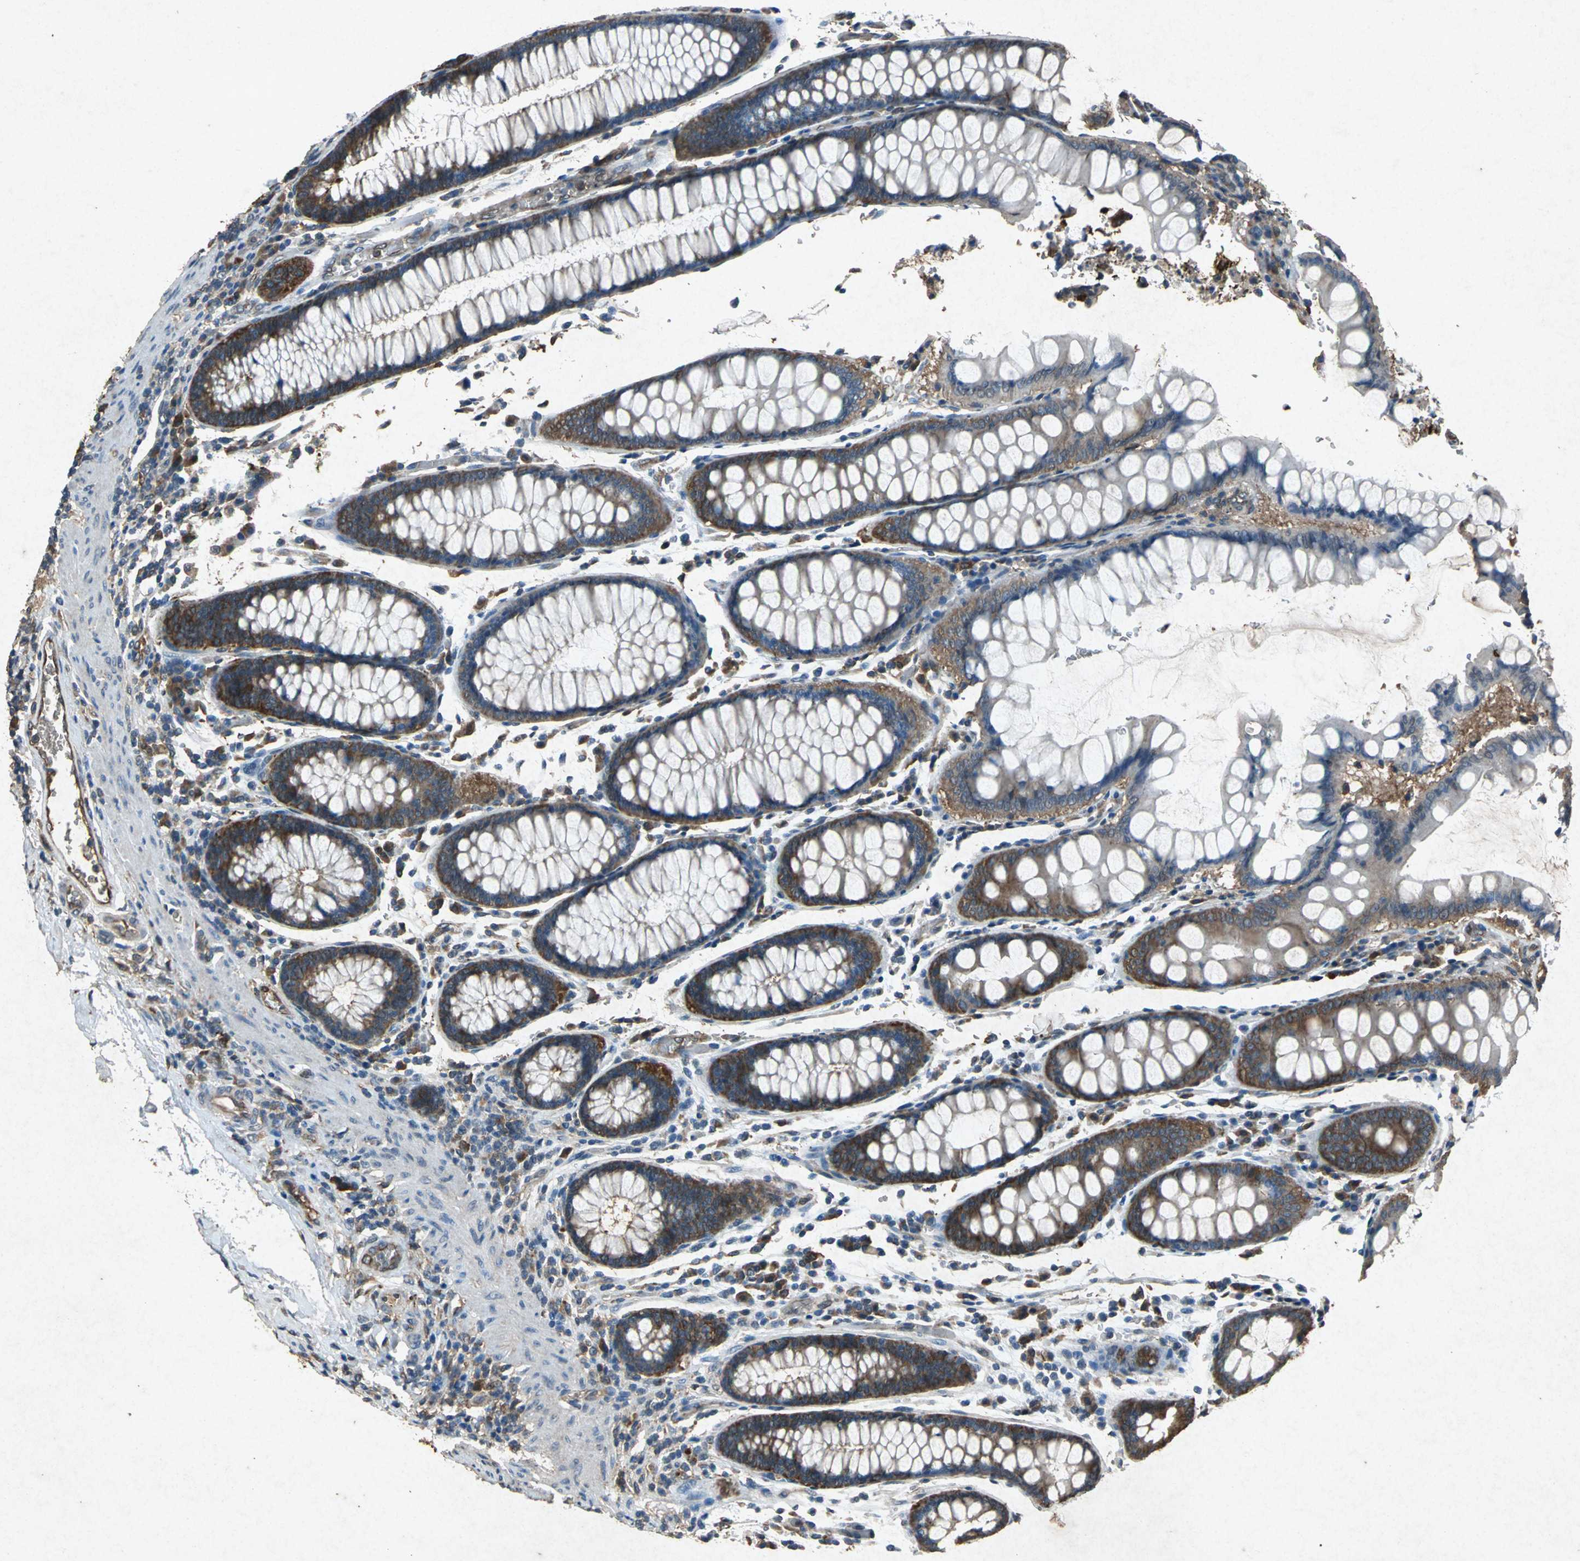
{"staining": {"intensity": "moderate", "quantity": ">75%", "location": "cytoplasmic/membranous"}, "tissue": "colorectal cancer", "cell_type": "Tumor cells", "image_type": "cancer", "snomed": [{"axis": "morphology", "description": "Normal tissue, NOS"}, {"axis": "morphology", "description": "Adenocarcinoma, NOS"}, {"axis": "topography", "description": "Colon"}], "caption": "Tumor cells reveal medium levels of moderate cytoplasmic/membranous expression in approximately >75% of cells in colorectal cancer (adenocarcinoma).", "gene": "HSP90AB1", "patient": {"sex": "male", "age": 82}}